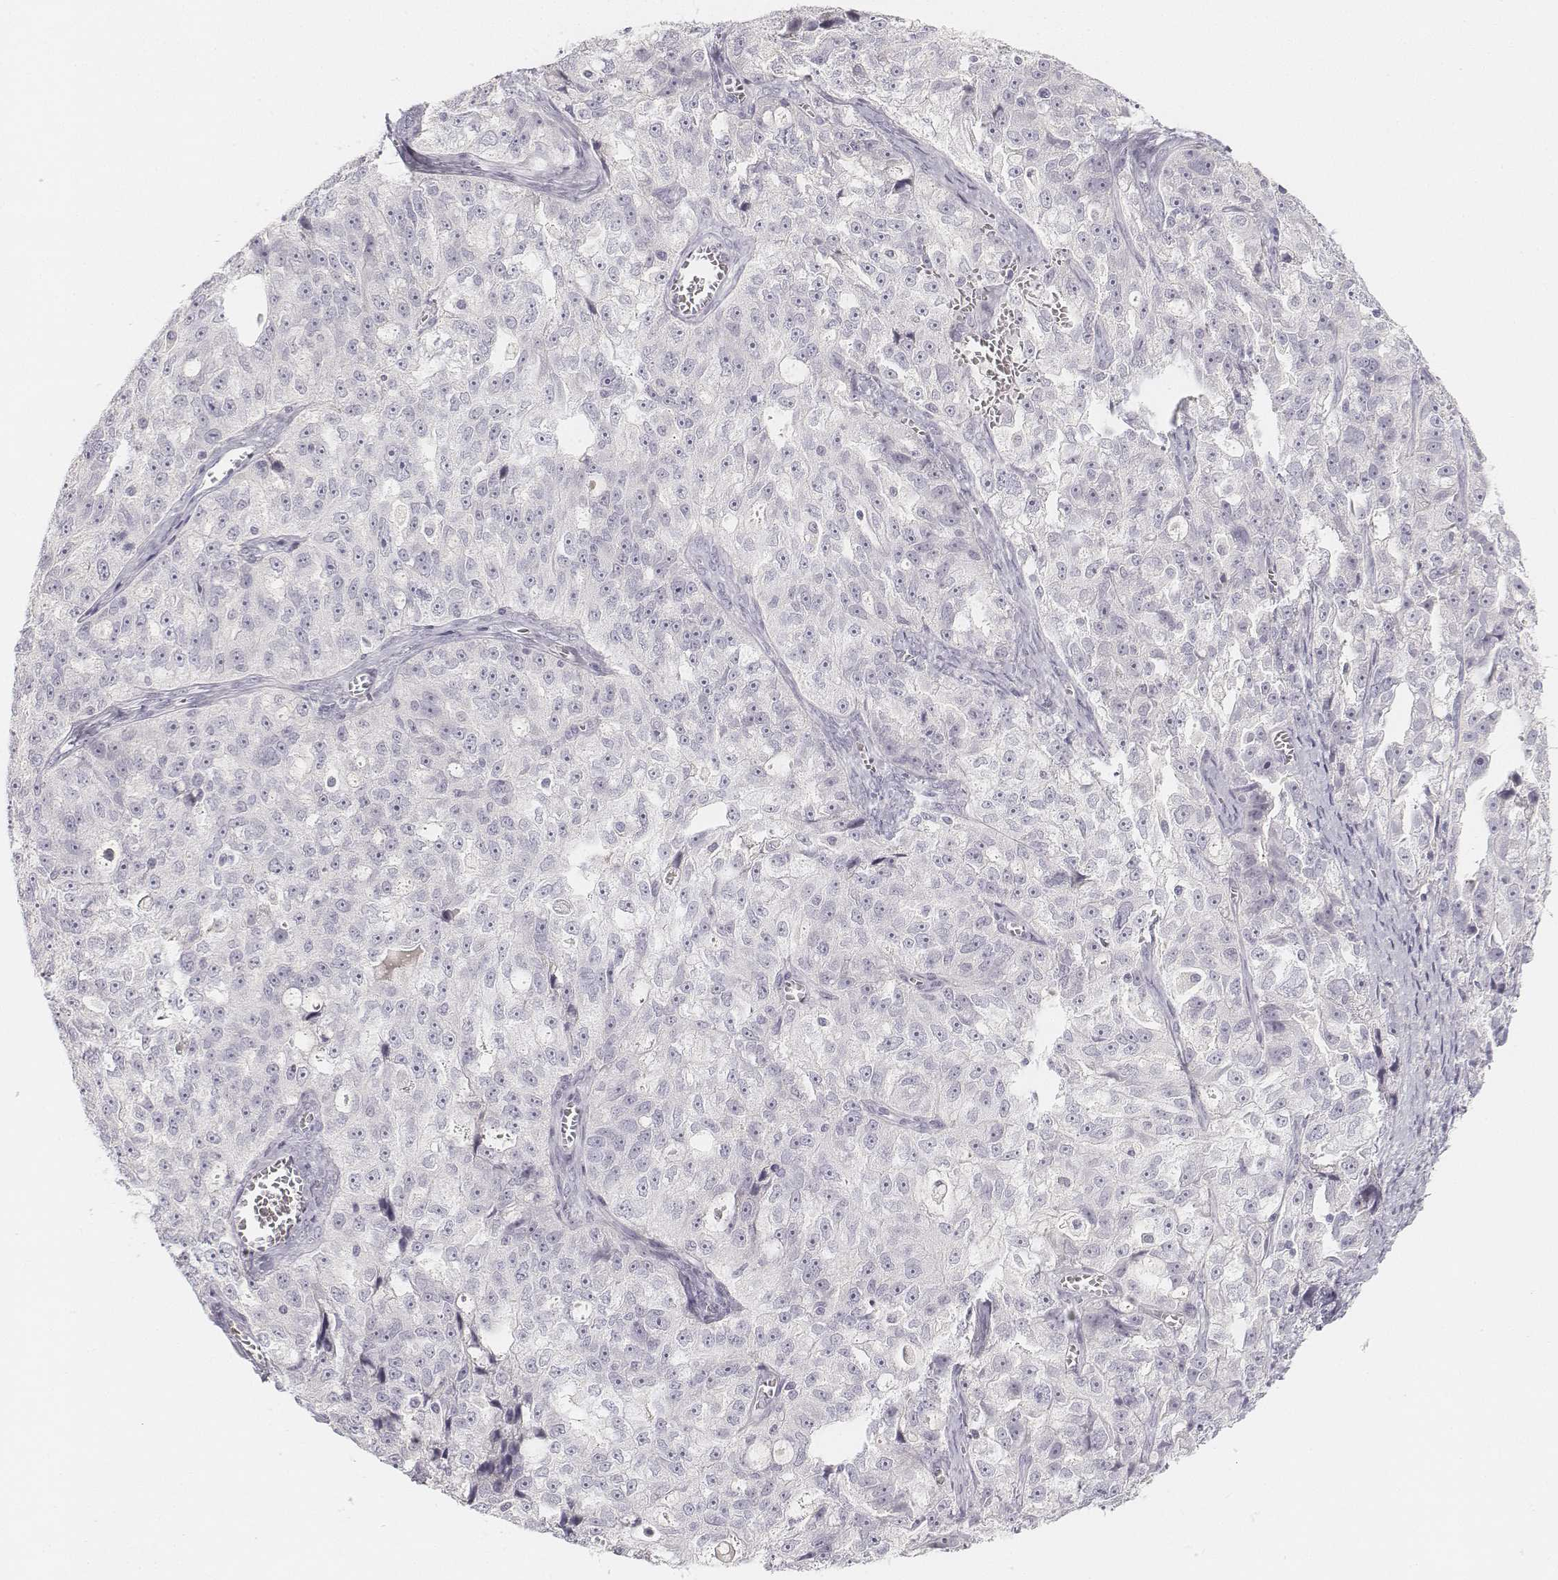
{"staining": {"intensity": "negative", "quantity": "none", "location": "none"}, "tissue": "ovarian cancer", "cell_type": "Tumor cells", "image_type": "cancer", "snomed": [{"axis": "morphology", "description": "Cystadenocarcinoma, serous, NOS"}, {"axis": "topography", "description": "Ovary"}], "caption": "High magnification brightfield microscopy of ovarian serous cystadenocarcinoma stained with DAB (brown) and counterstained with hematoxylin (blue): tumor cells show no significant positivity.", "gene": "DSG4", "patient": {"sex": "female", "age": 51}}